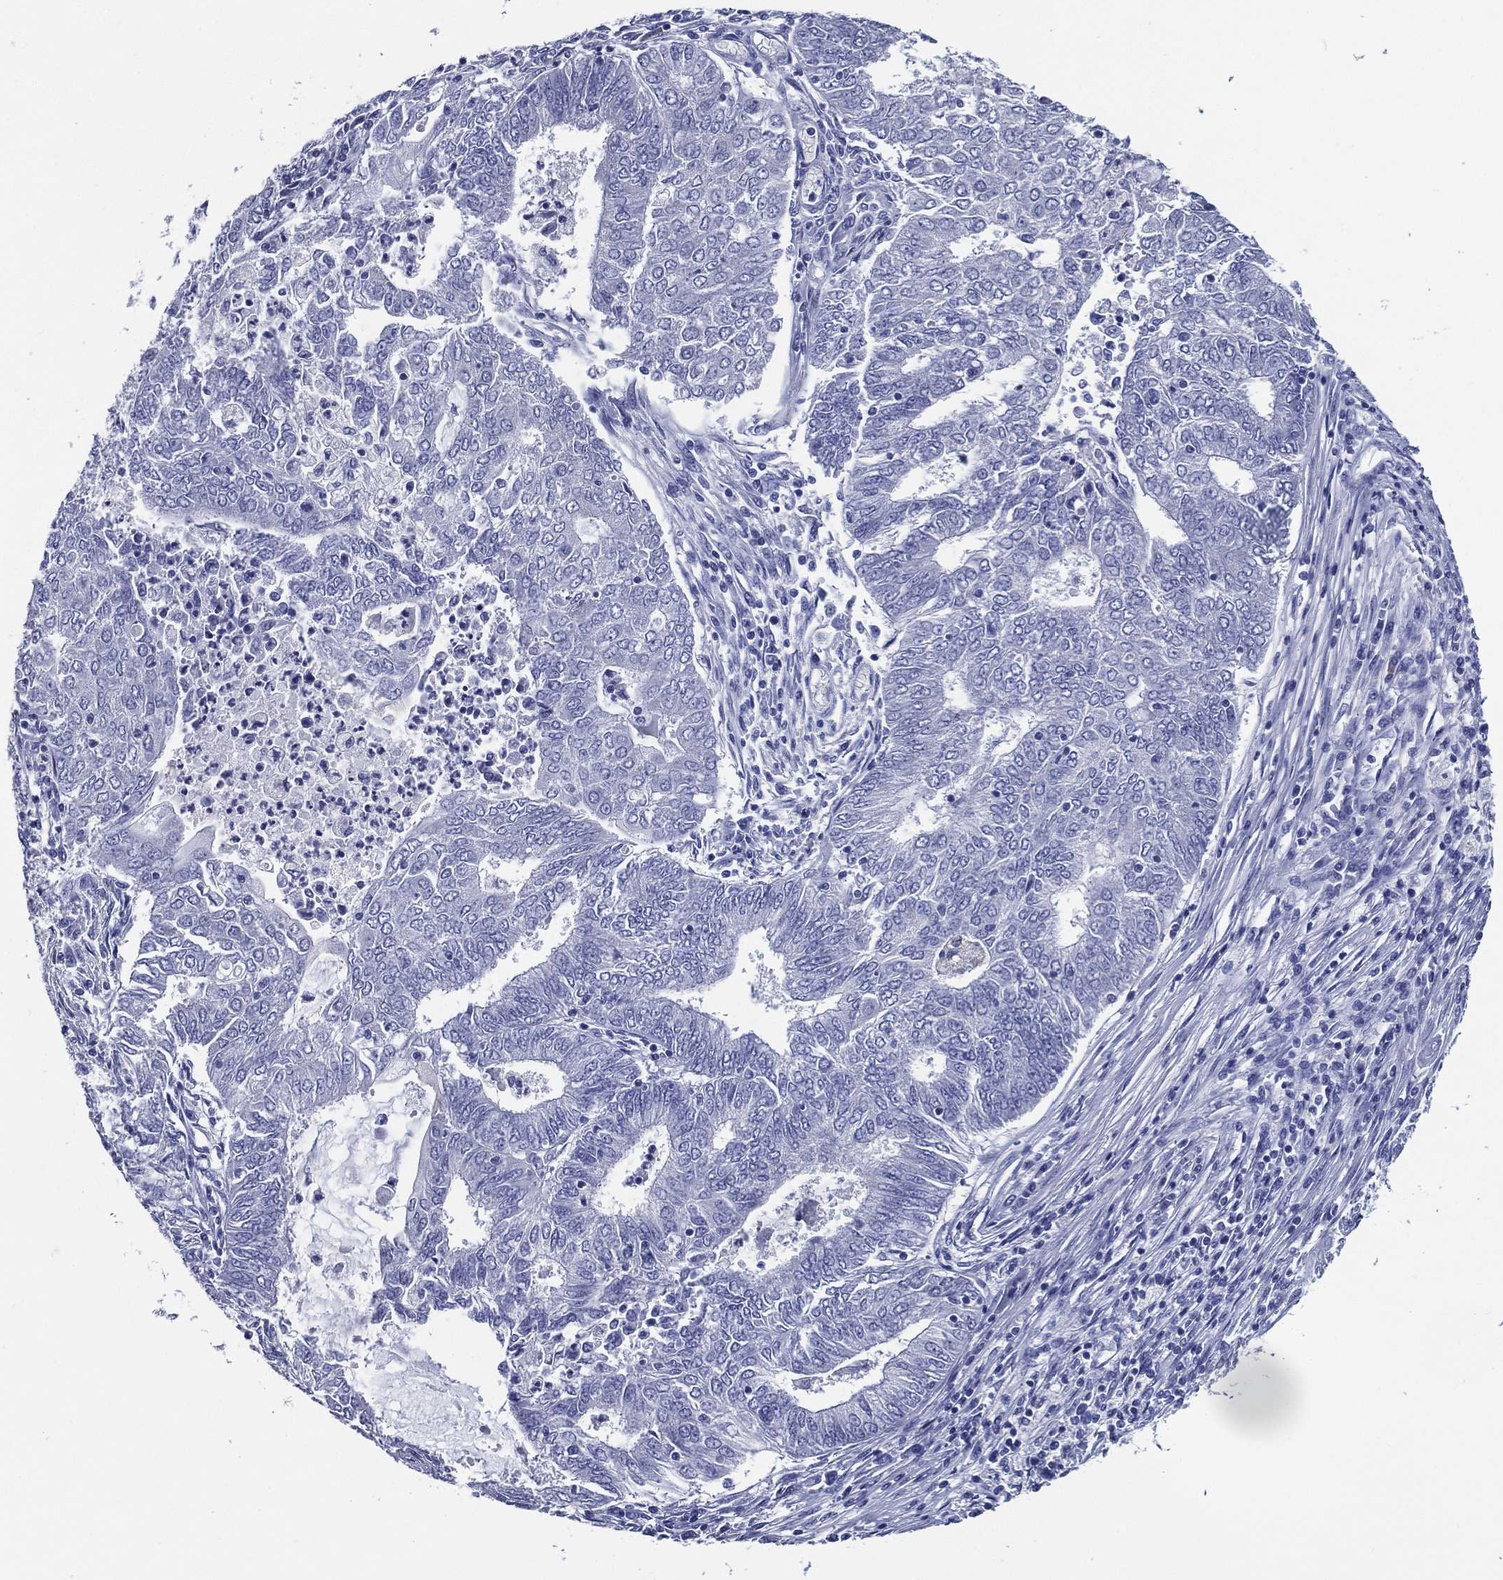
{"staining": {"intensity": "negative", "quantity": "none", "location": "none"}, "tissue": "endometrial cancer", "cell_type": "Tumor cells", "image_type": "cancer", "snomed": [{"axis": "morphology", "description": "Adenocarcinoma, NOS"}, {"axis": "topography", "description": "Endometrium"}], "caption": "Endometrial cancer (adenocarcinoma) was stained to show a protein in brown. There is no significant staining in tumor cells.", "gene": "ACE2", "patient": {"sex": "female", "age": 62}}